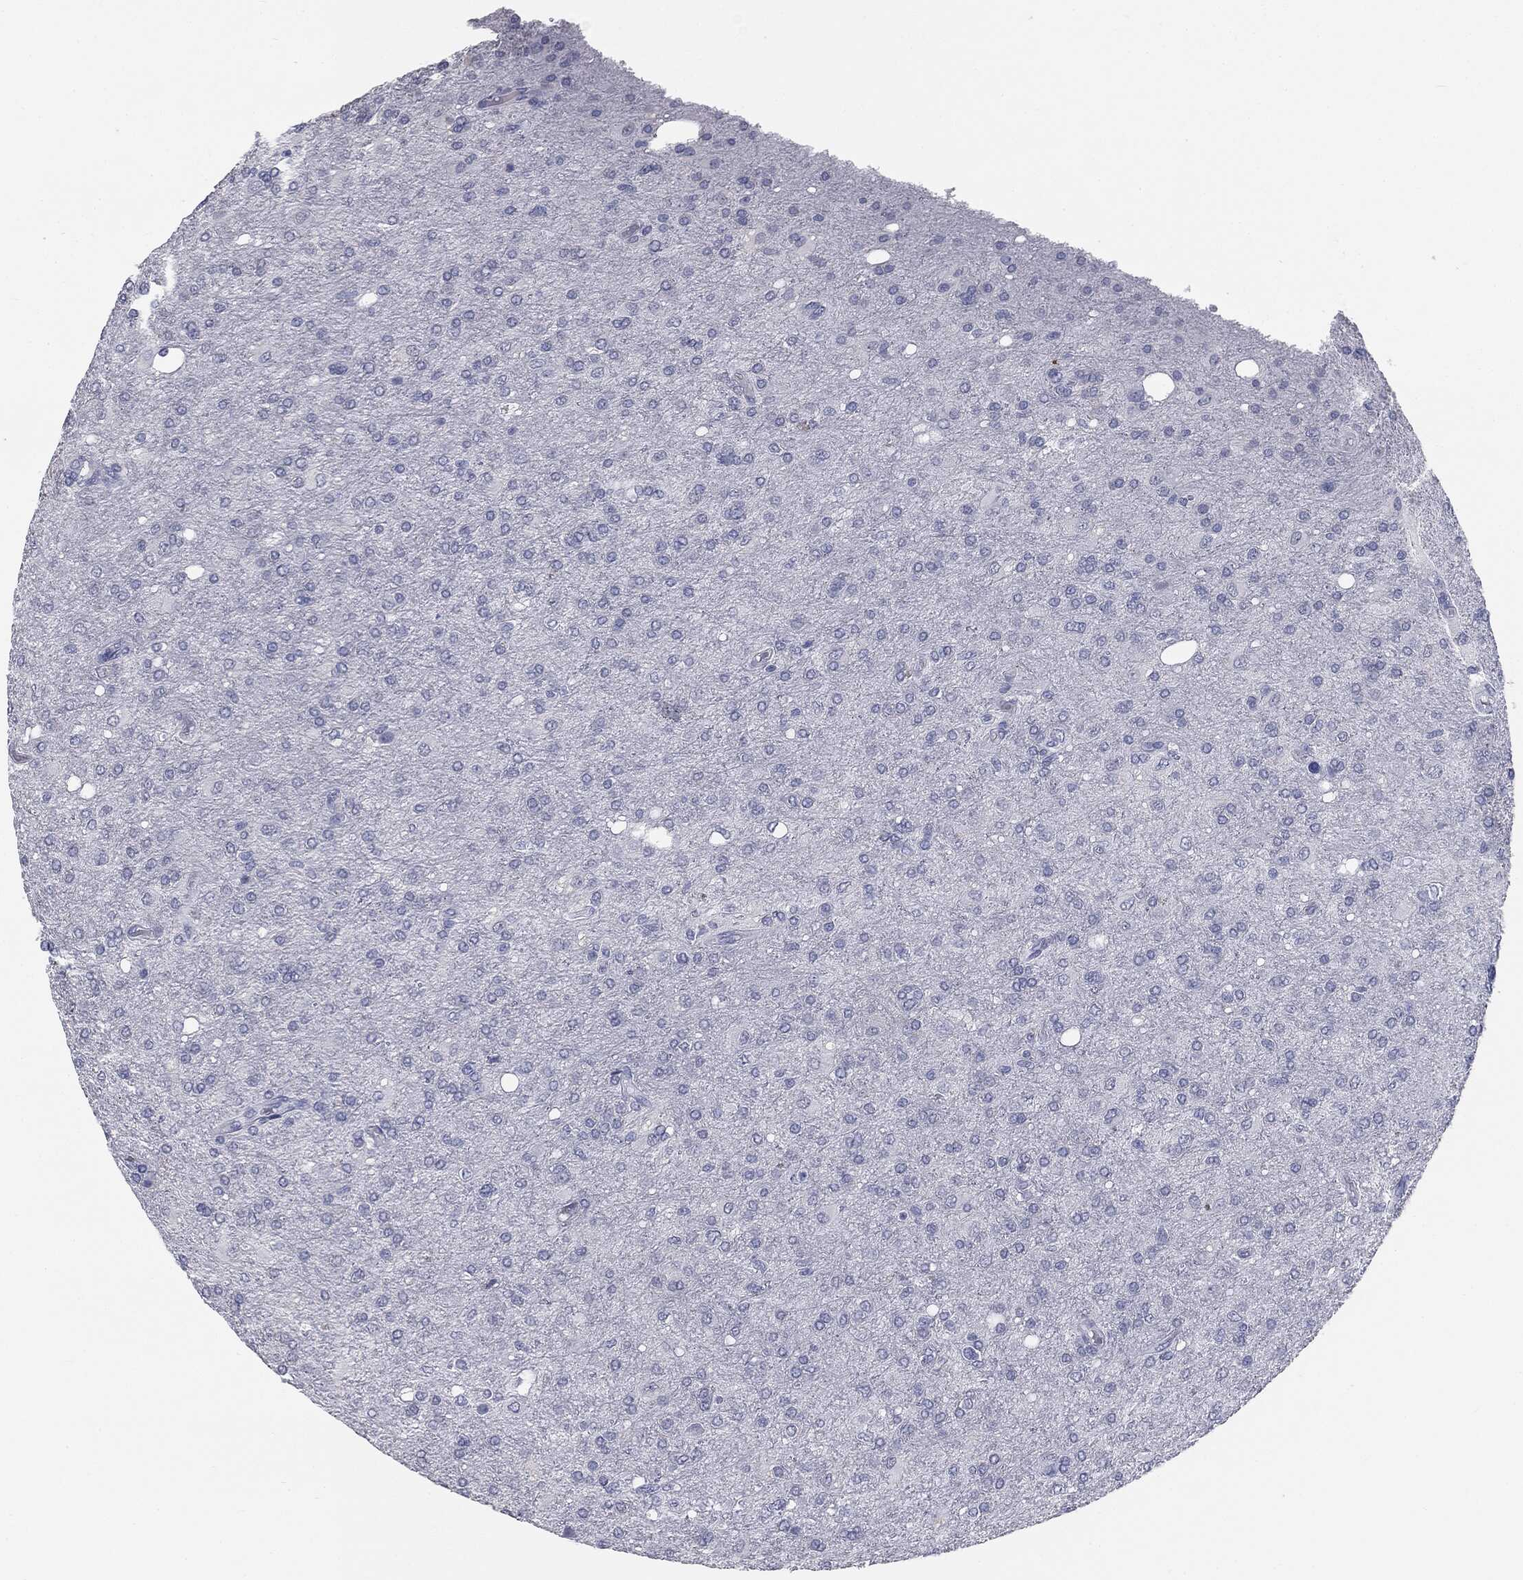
{"staining": {"intensity": "negative", "quantity": "none", "location": "none"}, "tissue": "glioma", "cell_type": "Tumor cells", "image_type": "cancer", "snomed": [{"axis": "morphology", "description": "Glioma, malignant, High grade"}, {"axis": "topography", "description": "Cerebral cortex"}], "caption": "Immunohistochemistry histopathology image of neoplastic tissue: human malignant glioma (high-grade) stained with DAB displays no significant protein expression in tumor cells.", "gene": "MUC5AC", "patient": {"sex": "male", "age": 70}}